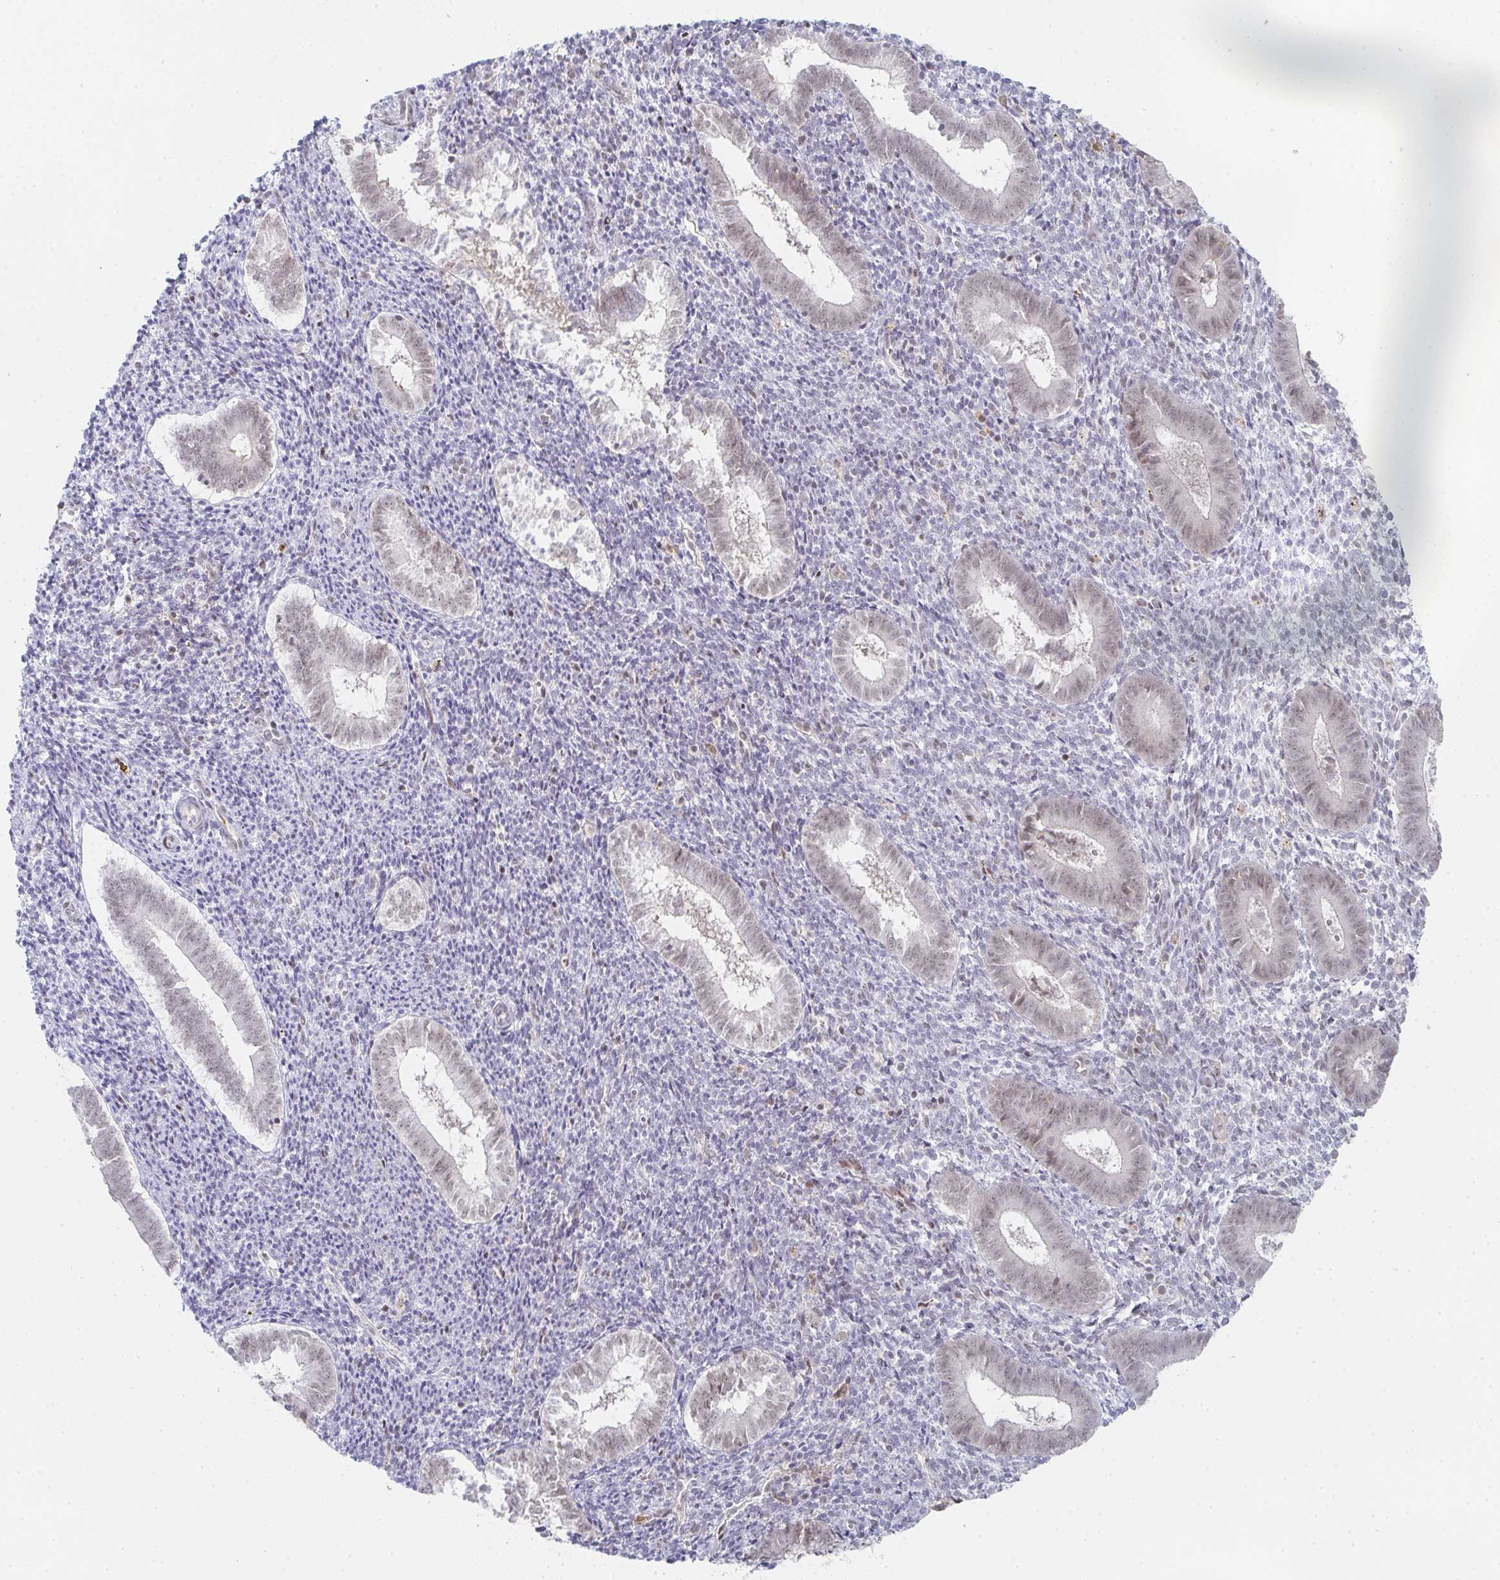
{"staining": {"intensity": "weak", "quantity": "25%-75%", "location": "nuclear"}, "tissue": "endometrium", "cell_type": "Cells in endometrial stroma", "image_type": "normal", "snomed": [{"axis": "morphology", "description": "Normal tissue, NOS"}, {"axis": "topography", "description": "Endometrium"}], "caption": "Endometrium stained with immunohistochemistry (IHC) exhibits weak nuclear positivity in approximately 25%-75% of cells in endometrial stroma.", "gene": "LIN54", "patient": {"sex": "female", "age": 25}}